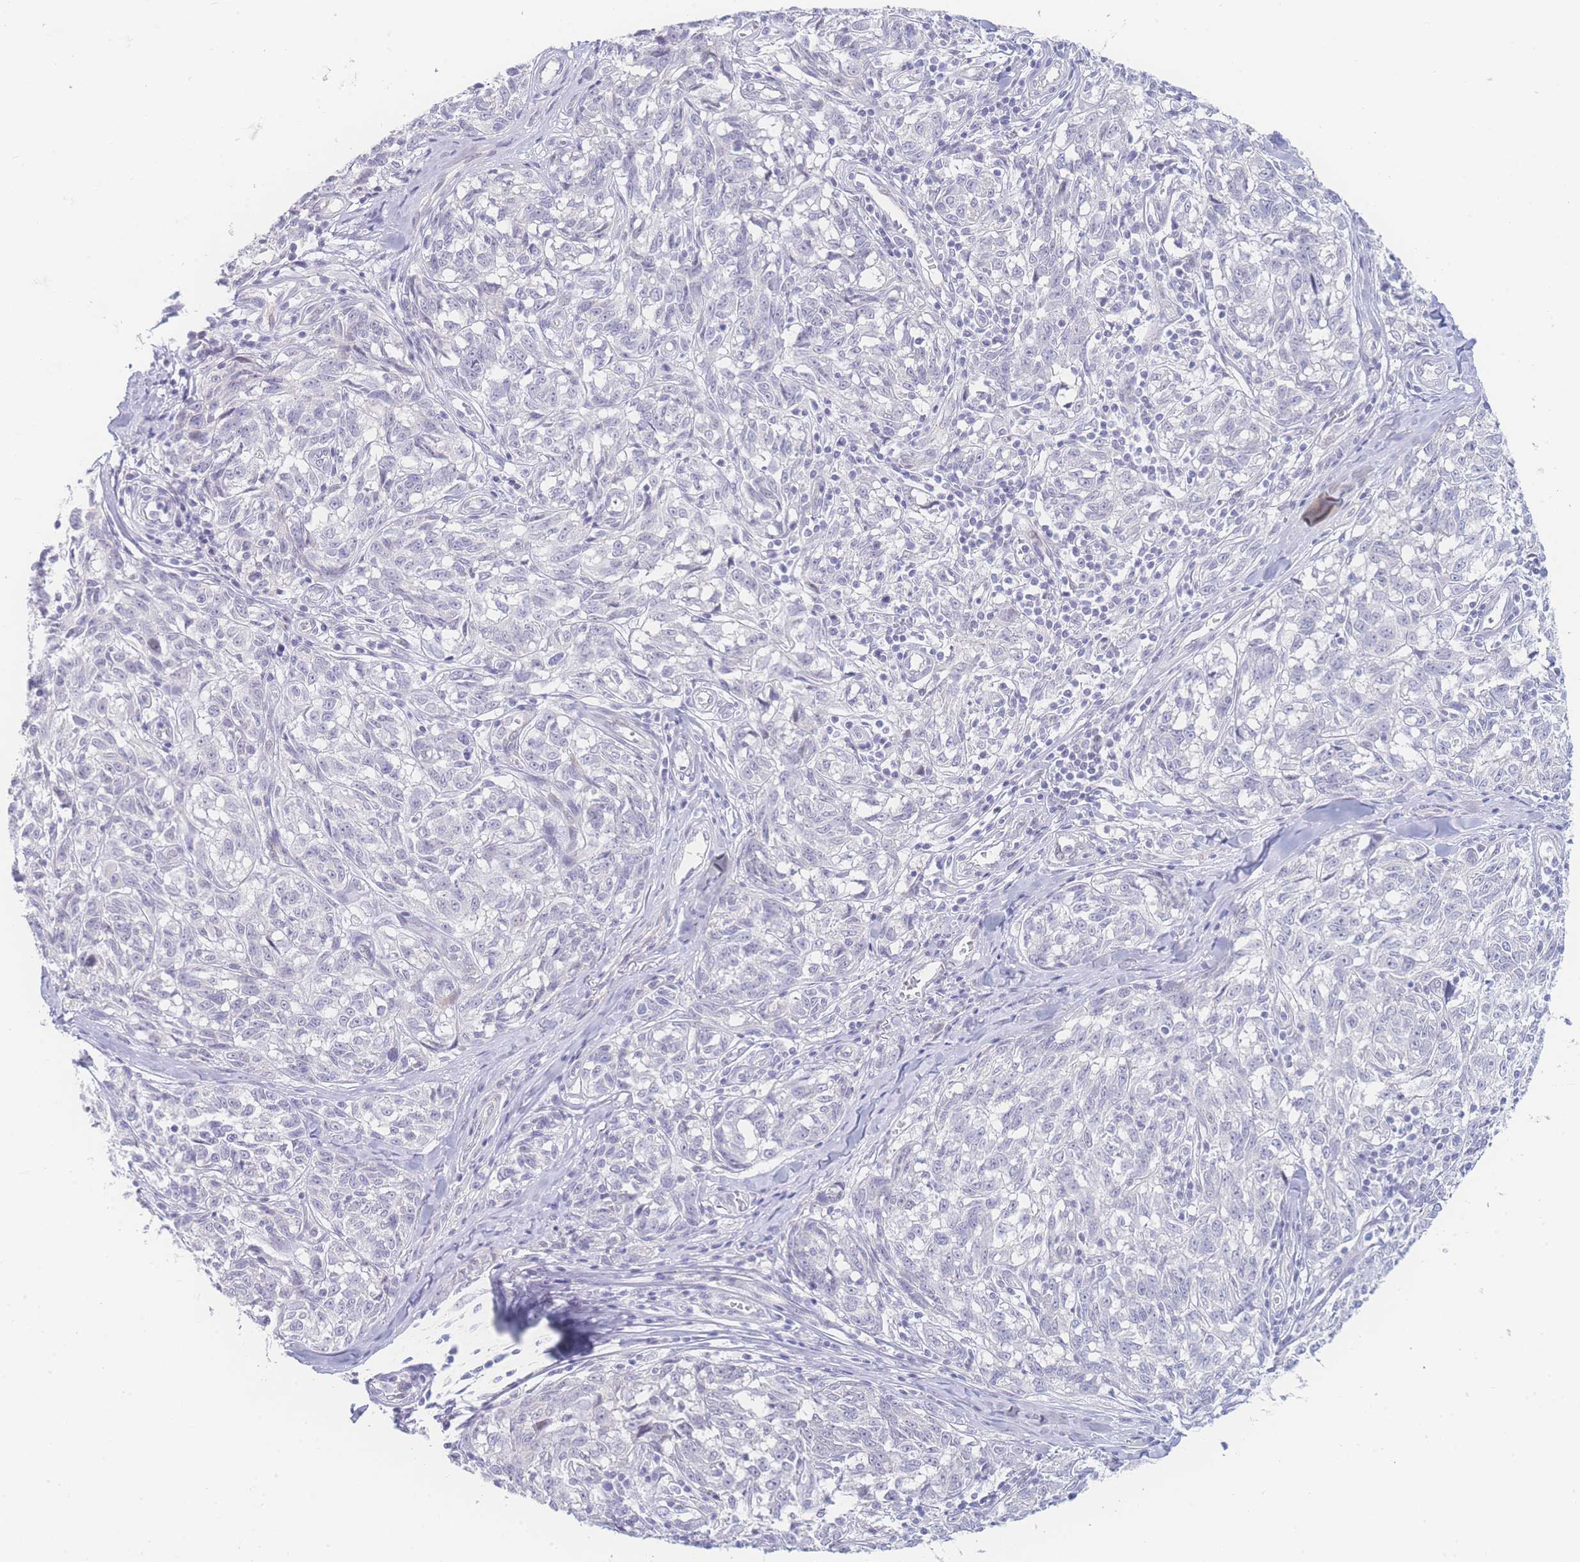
{"staining": {"intensity": "negative", "quantity": "none", "location": "none"}, "tissue": "melanoma", "cell_type": "Tumor cells", "image_type": "cancer", "snomed": [{"axis": "morphology", "description": "Normal tissue, NOS"}, {"axis": "morphology", "description": "Malignant melanoma, NOS"}, {"axis": "topography", "description": "Skin"}], "caption": "The immunohistochemistry (IHC) image has no significant staining in tumor cells of melanoma tissue.", "gene": "PRSS22", "patient": {"sex": "female", "age": 64}}